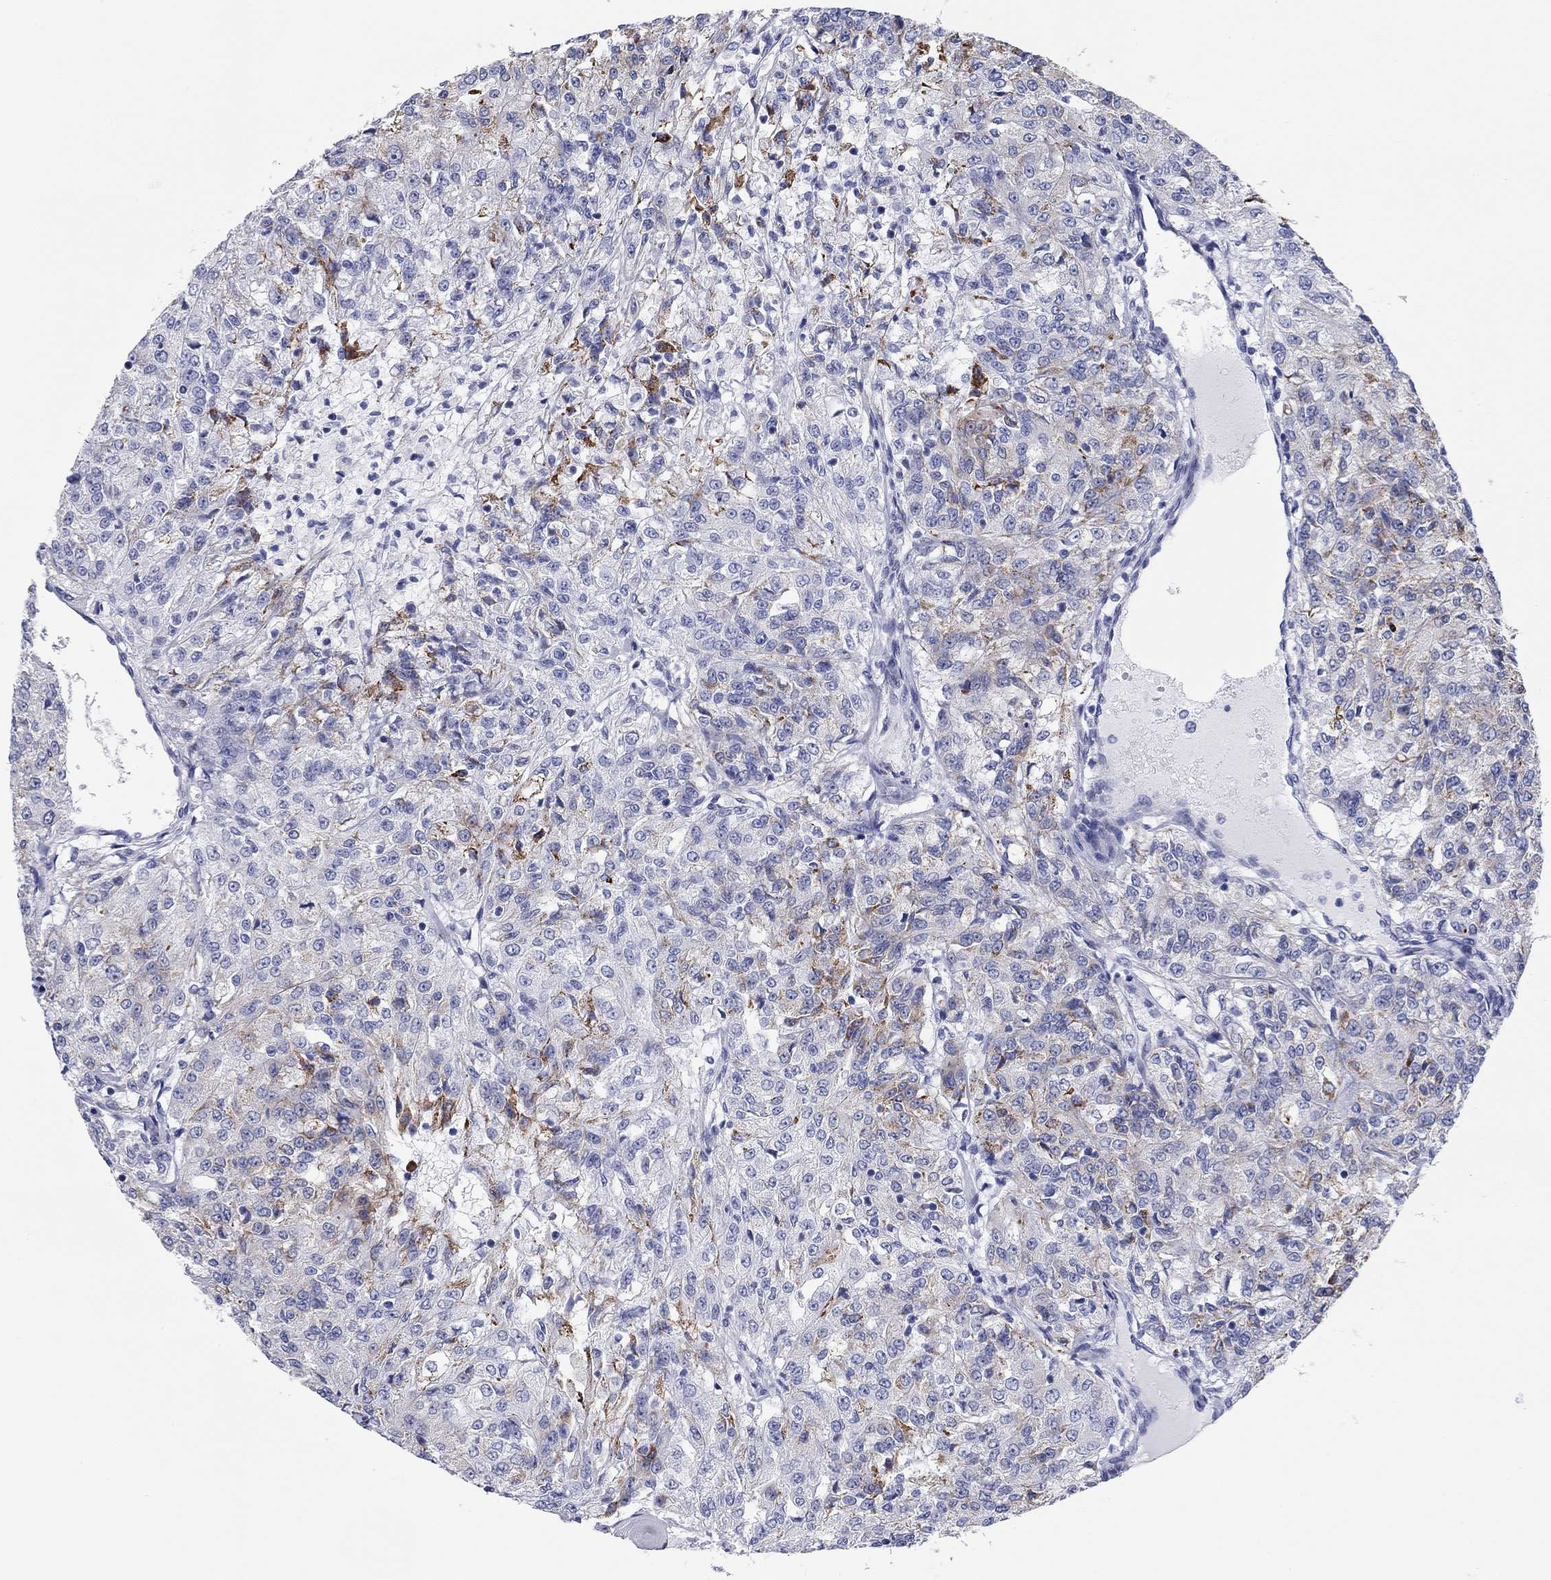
{"staining": {"intensity": "moderate", "quantity": "<25%", "location": "cytoplasmic/membranous"}, "tissue": "renal cancer", "cell_type": "Tumor cells", "image_type": "cancer", "snomed": [{"axis": "morphology", "description": "Adenocarcinoma, NOS"}, {"axis": "topography", "description": "Kidney"}], "caption": "Protein analysis of renal adenocarcinoma tissue exhibits moderate cytoplasmic/membranous staining in approximately <25% of tumor cells. The protein of interest is shown in brown color, while the nuclei are stained blue.", "gene": "CHI3L2", "patient": {"sex": "female", "age": 63}}